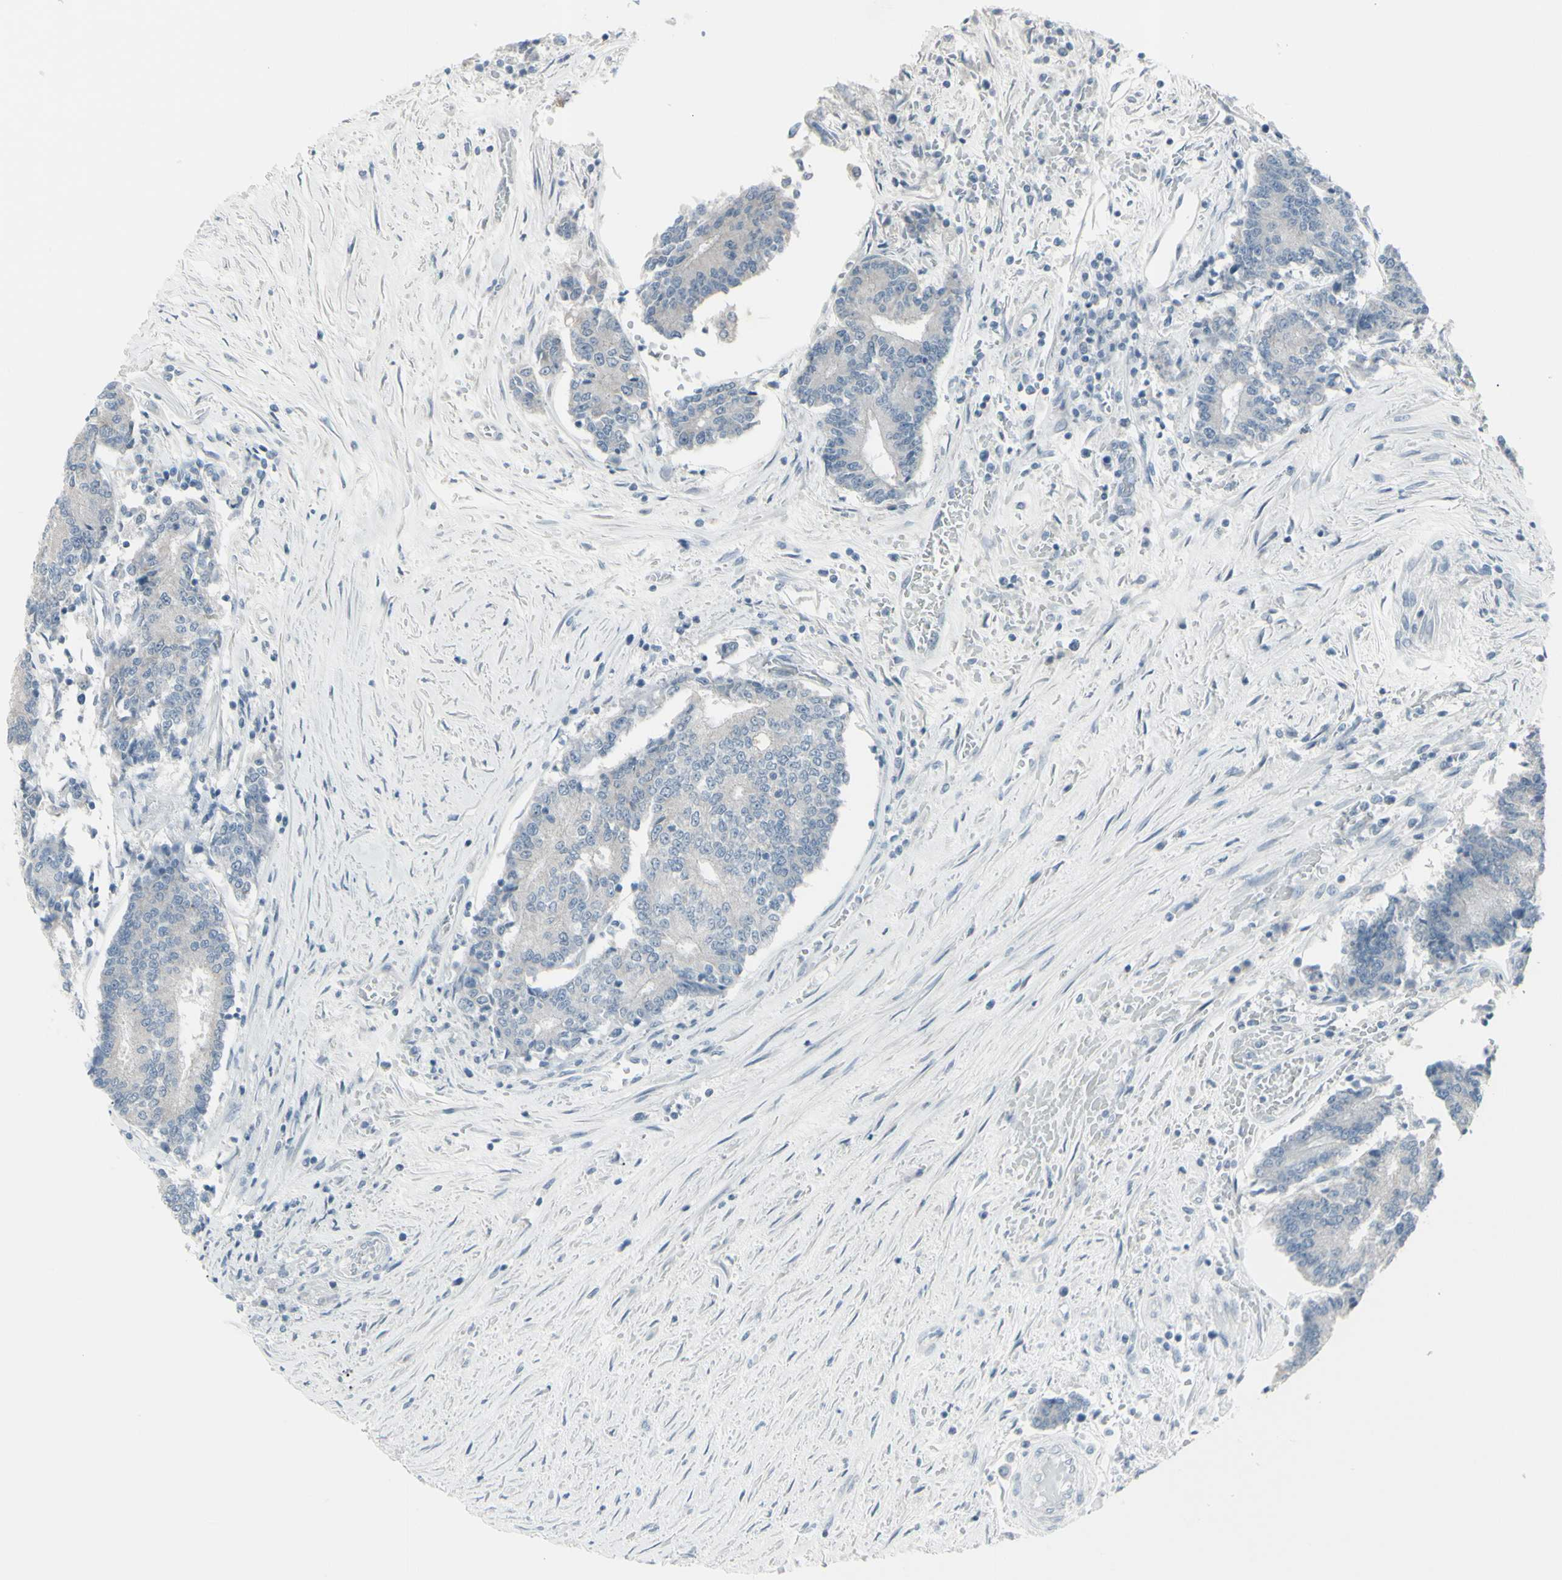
{"staining": {"intensity": "negative", "quantity": "none", "location": "none"}, "tissue": "prostate cancer", "cell_type": "Tumor cells", "image_type": "cancer", "snomed": [{"axis": "morphology", "description": "Normal tissue, NOS"}, {"axis": "morphology", "description": "Adenocarcinoma, High grade"}, {"axis": "topography", "description": "Prostate"}, {"axis": "topography", "description": "Seminal veicle"}], "caption": "Protein analysis of prostate adenocarcinoma (high-grade) demonstrates no significant positivity in tumor cells.", "gene": "RAB3A", "patient": {"sex": "male", "age": 55}}